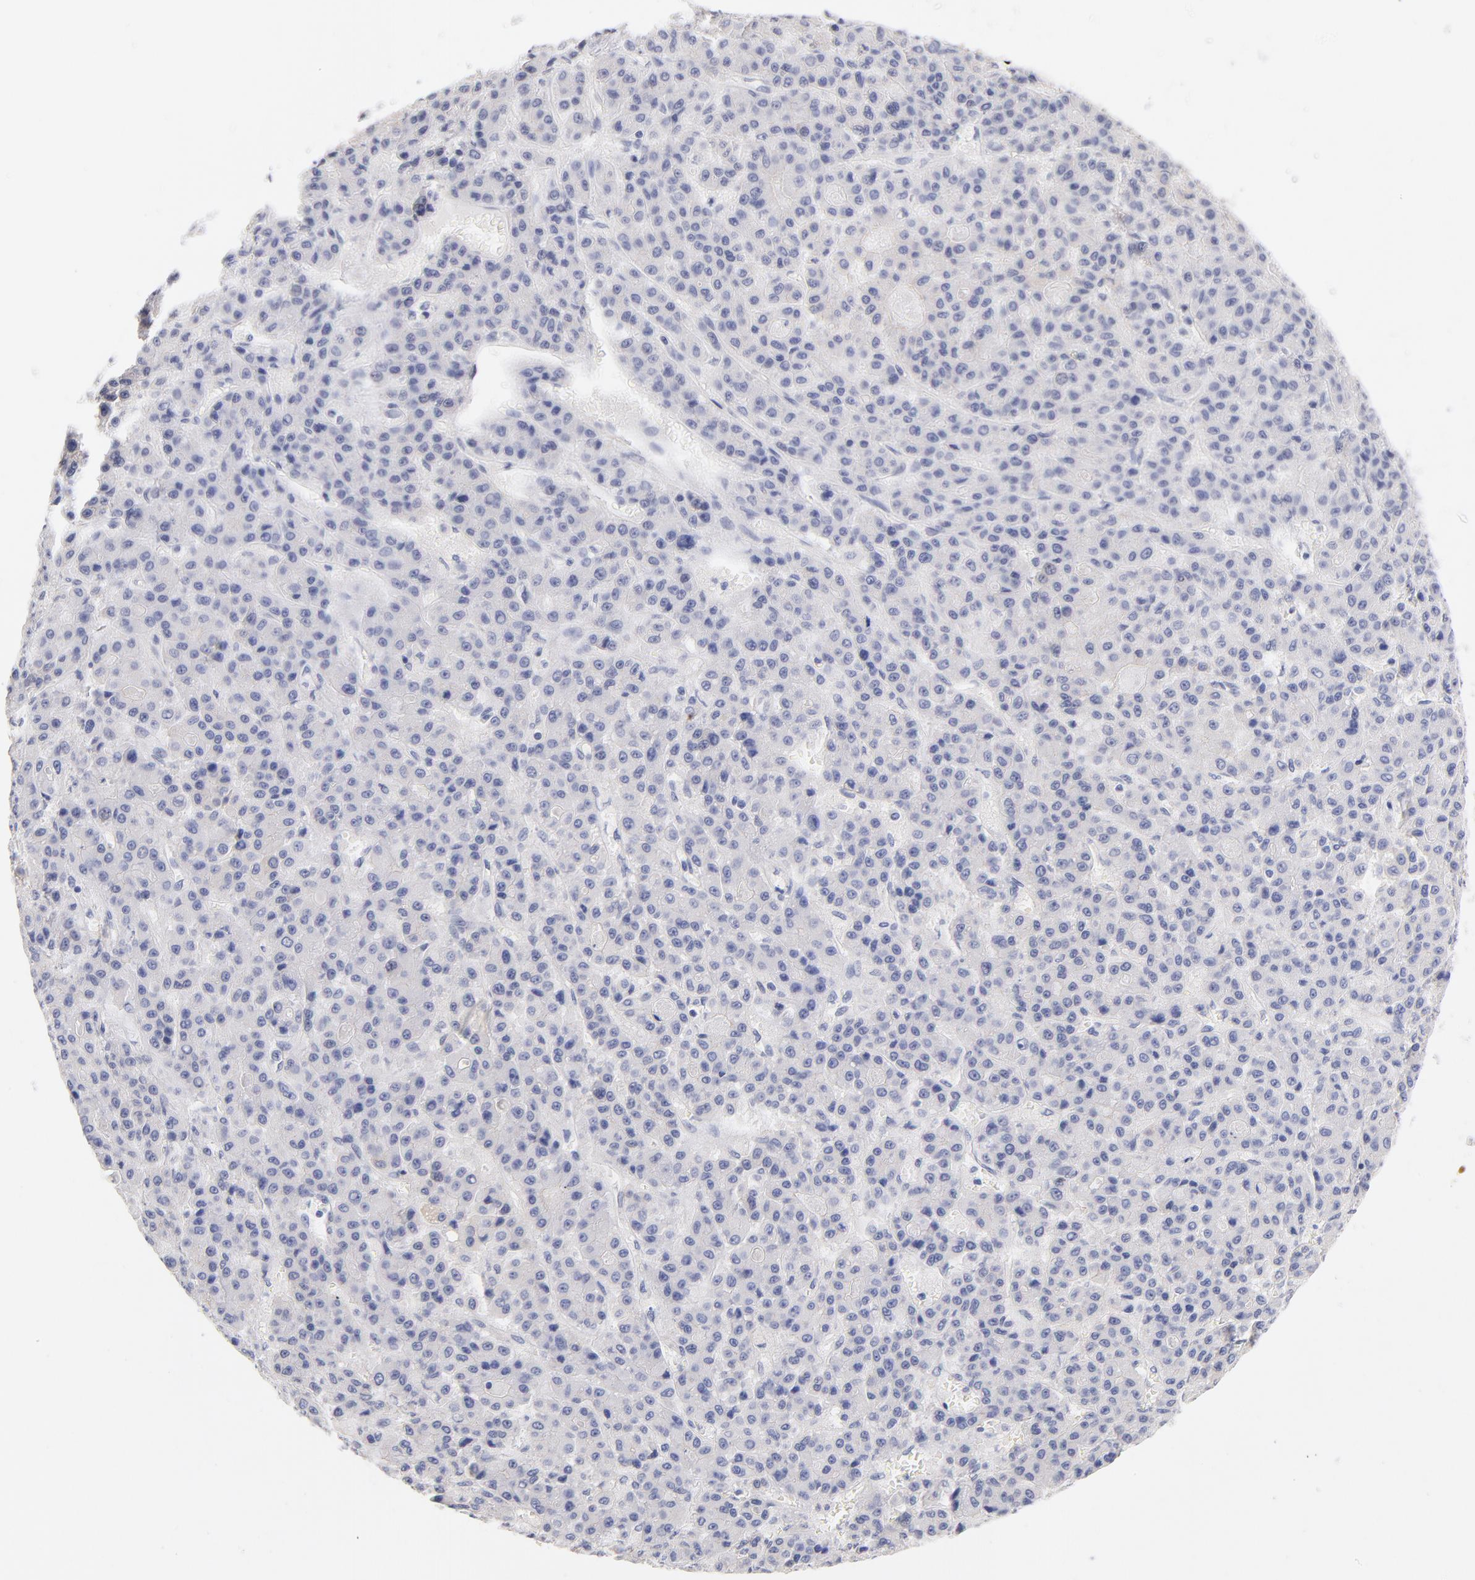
{"staining": {"intensity": "negative", "quantity": "none", "location": "none"}, "tissue": "liver cancer", "cell_type": "Tumor cells", "image_type": "cancer", "snomed": [{"axis": "morphology", "description": "Carcinoma, Hepatocellular, NOS"}, {"axis": "topography", "description": "Liver"}], "caption": "IHC histopathology image of neoplastic tissue: liver cancer (hepatocellular carcinoma) stained with DAB reveals no significant protein positivity in tumor cells.", "gene": "ZNF74", "patient": {"sex": "male", "age": 70}}